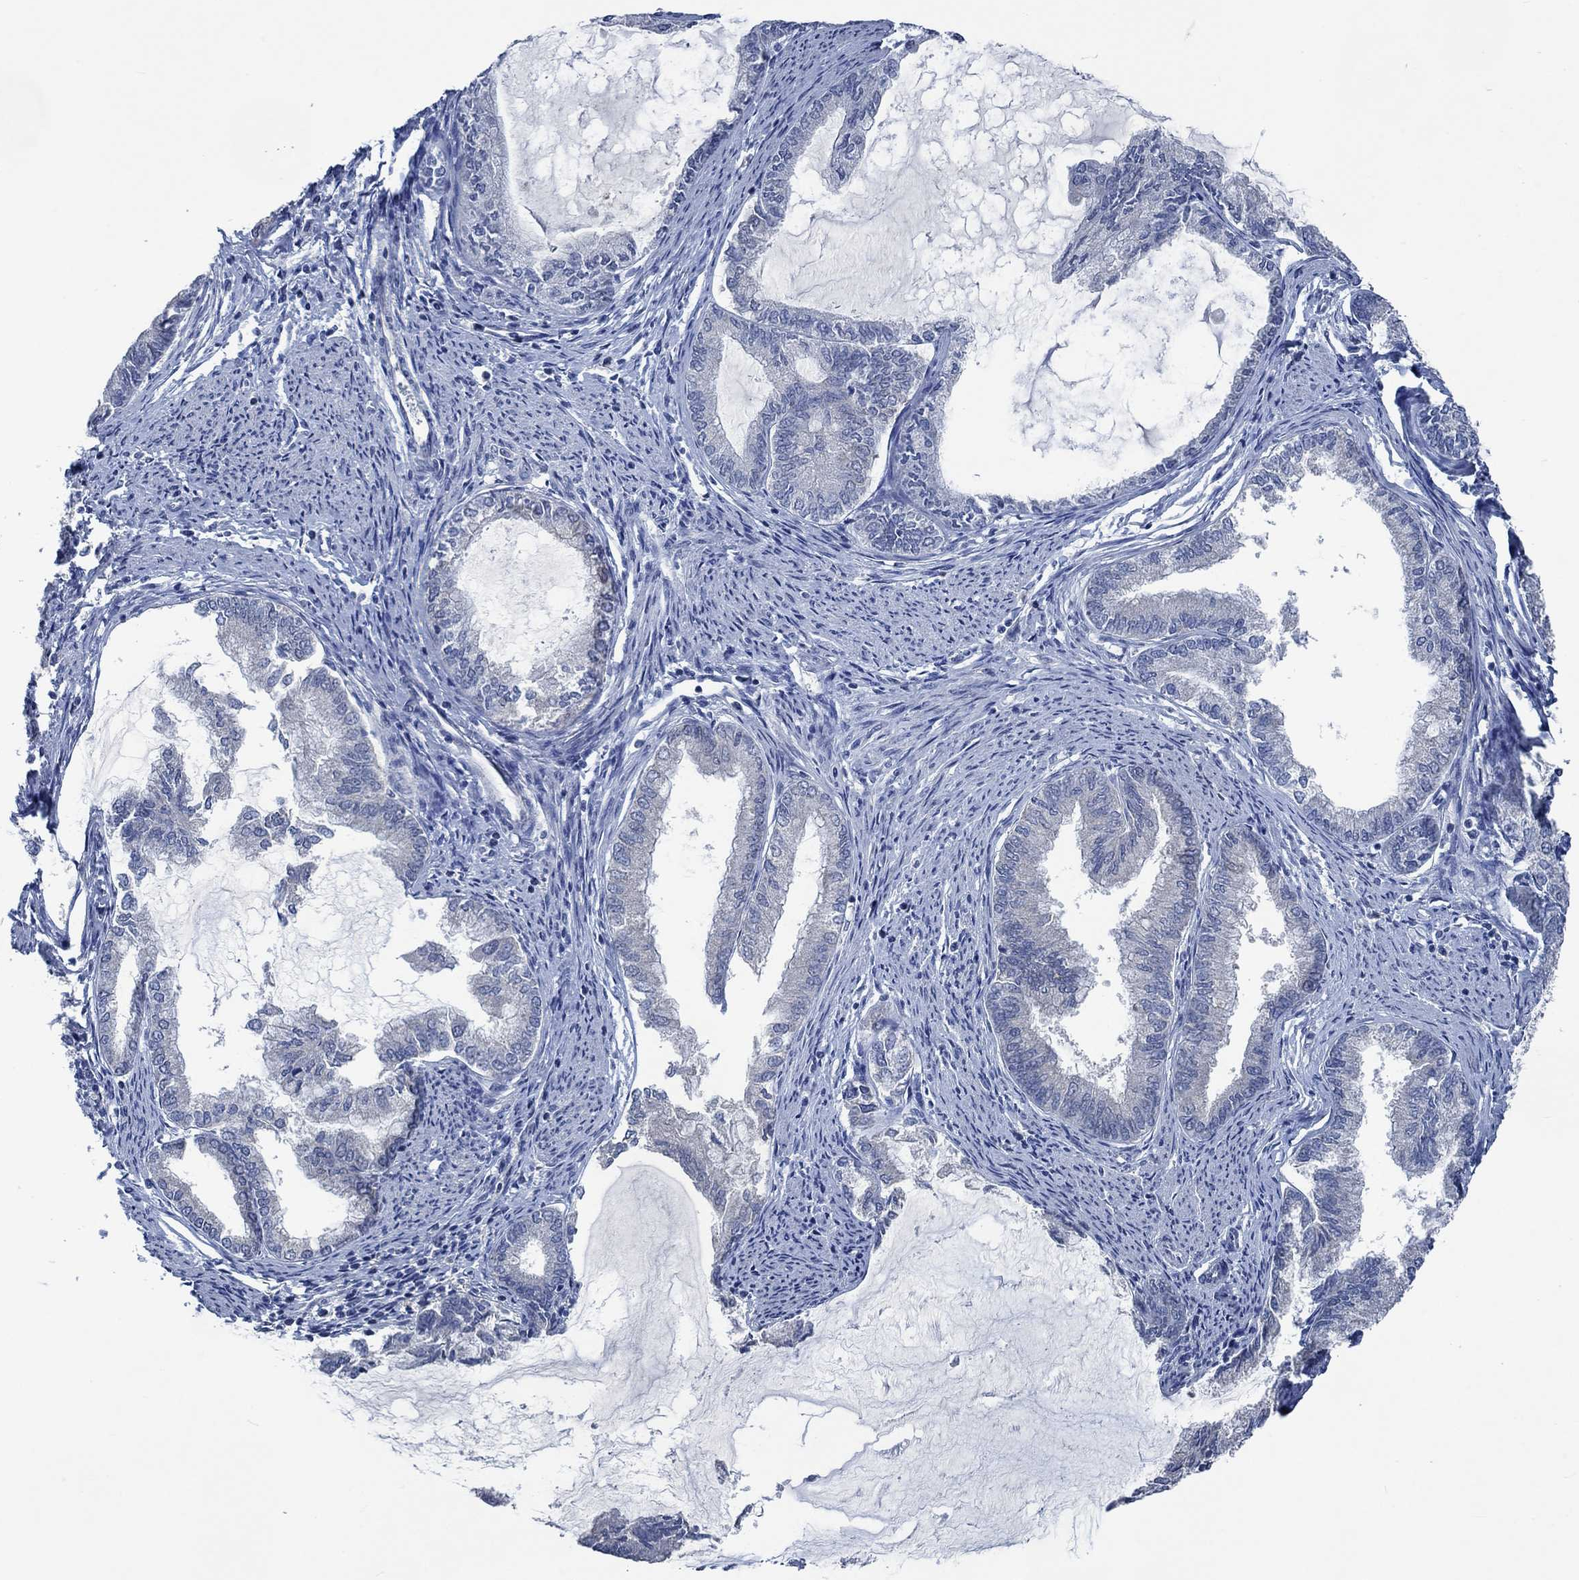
{"staining": {"intensity": "negative", "quantity": "none", "location": "none"}, "tissue": "endometrial cancer", "cell_type": "Tumor cells", "image_type": "cancer", "snomed": [{"axis": "morphology", "description": "Adenocarcinoma, NOS"}, {"axis": "topography", "description": "Endometrium"}], "caption": "Tumor cells show no significant positivity in endometrial cancer.", "gene": "OBSCN", "patient": {"sex": "female", "age": 86}}